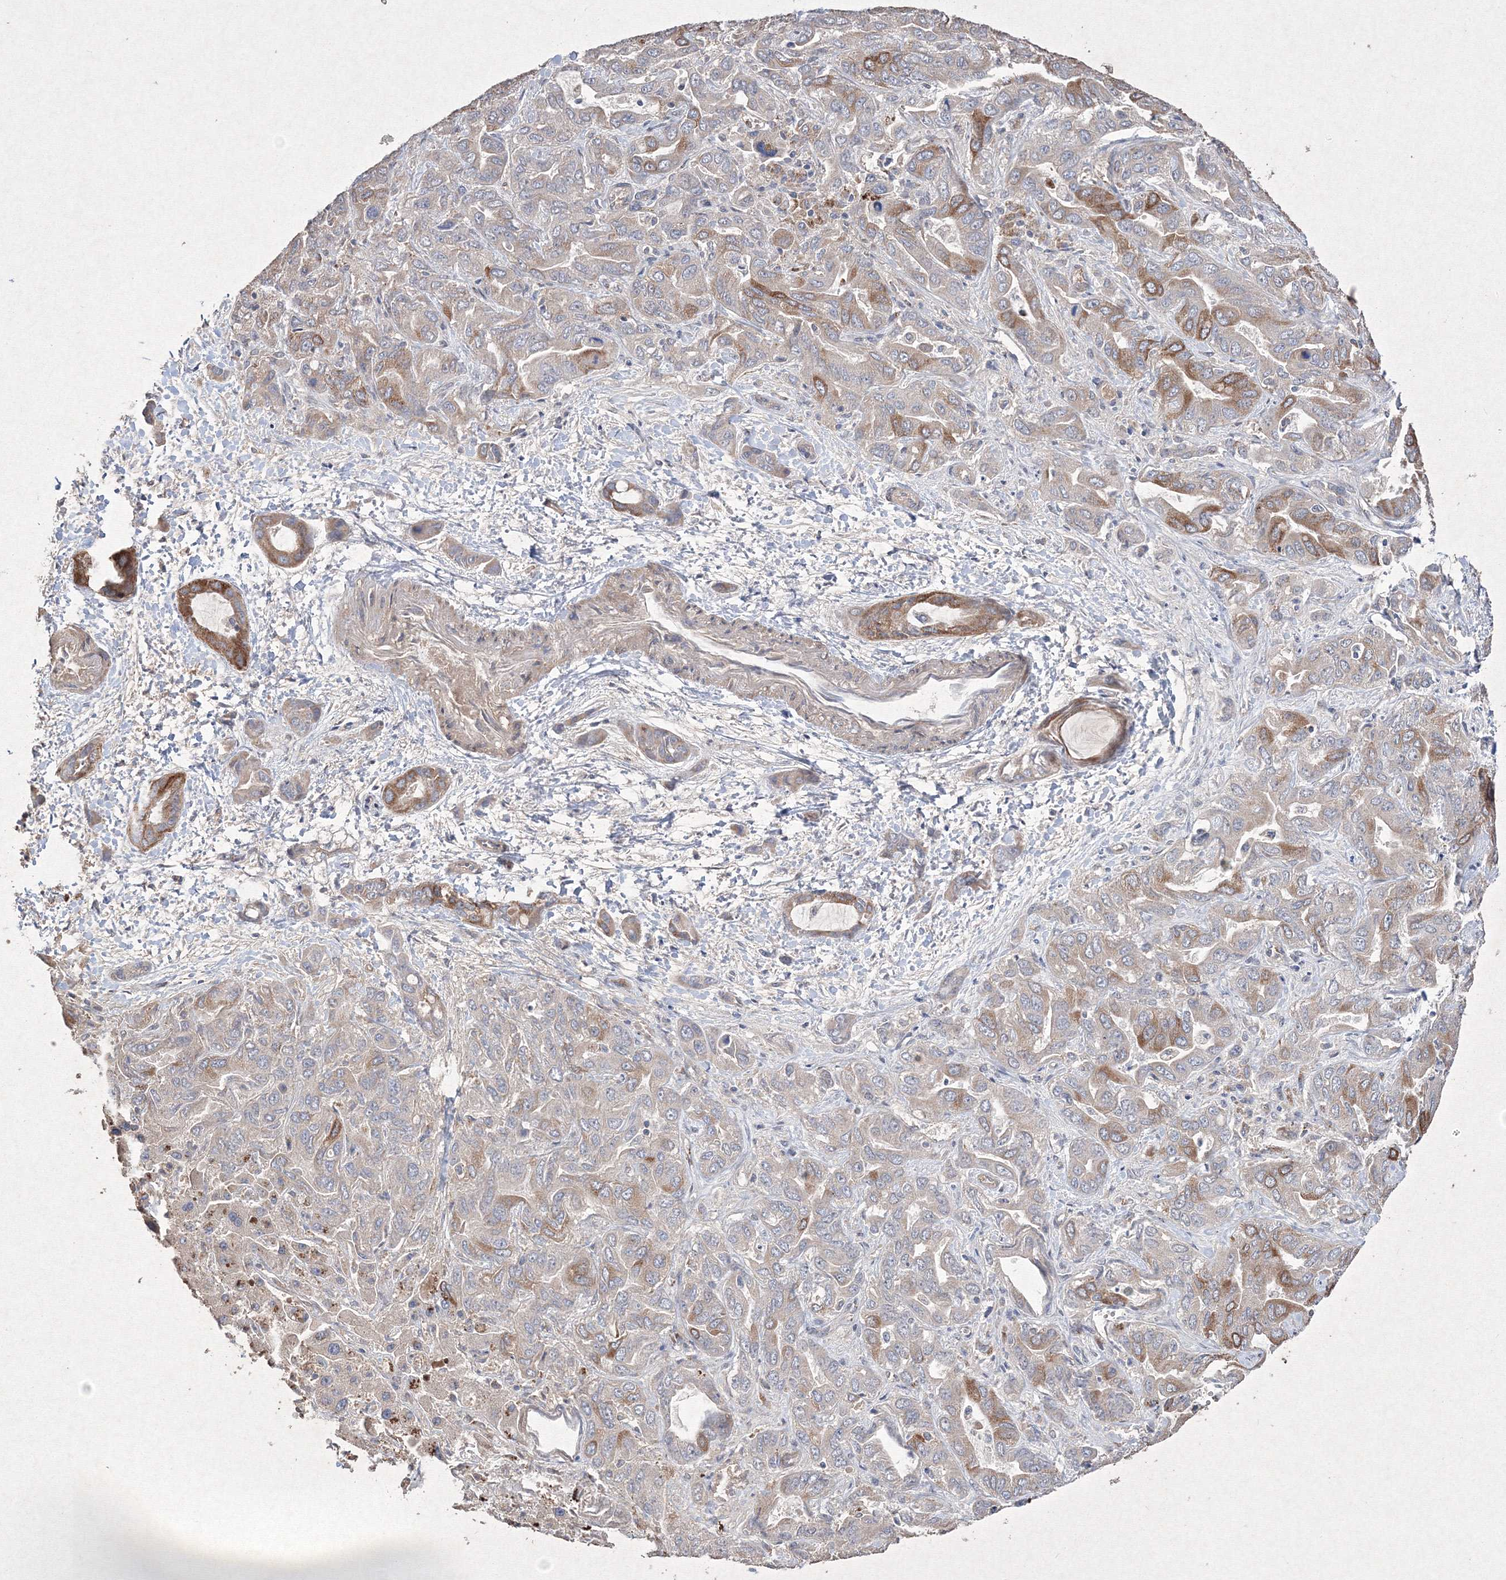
{"staining": {"intensity": "moderate", "quantity": "<25%", "location": "cytoplasmic/membranous"}, "tissue": "liver cancer", "cell_type": "Tumor cells", "image_type": "cancer", "snomed": [{"axis": "morphology", "description": "Cholangiocarcinoma"}, {"axis": "topography", "description": "Liver"}], "caption": "IHC (DAB (3,3'-diaminobenzidine)) staining of liver cholangiocarcinoma exhibits moderate cytoplasmic/membranous protein staining in approximately <25% of tumor cells.", "gene": "GRSF1", "patient": {"sex": "female", "age": 52}}